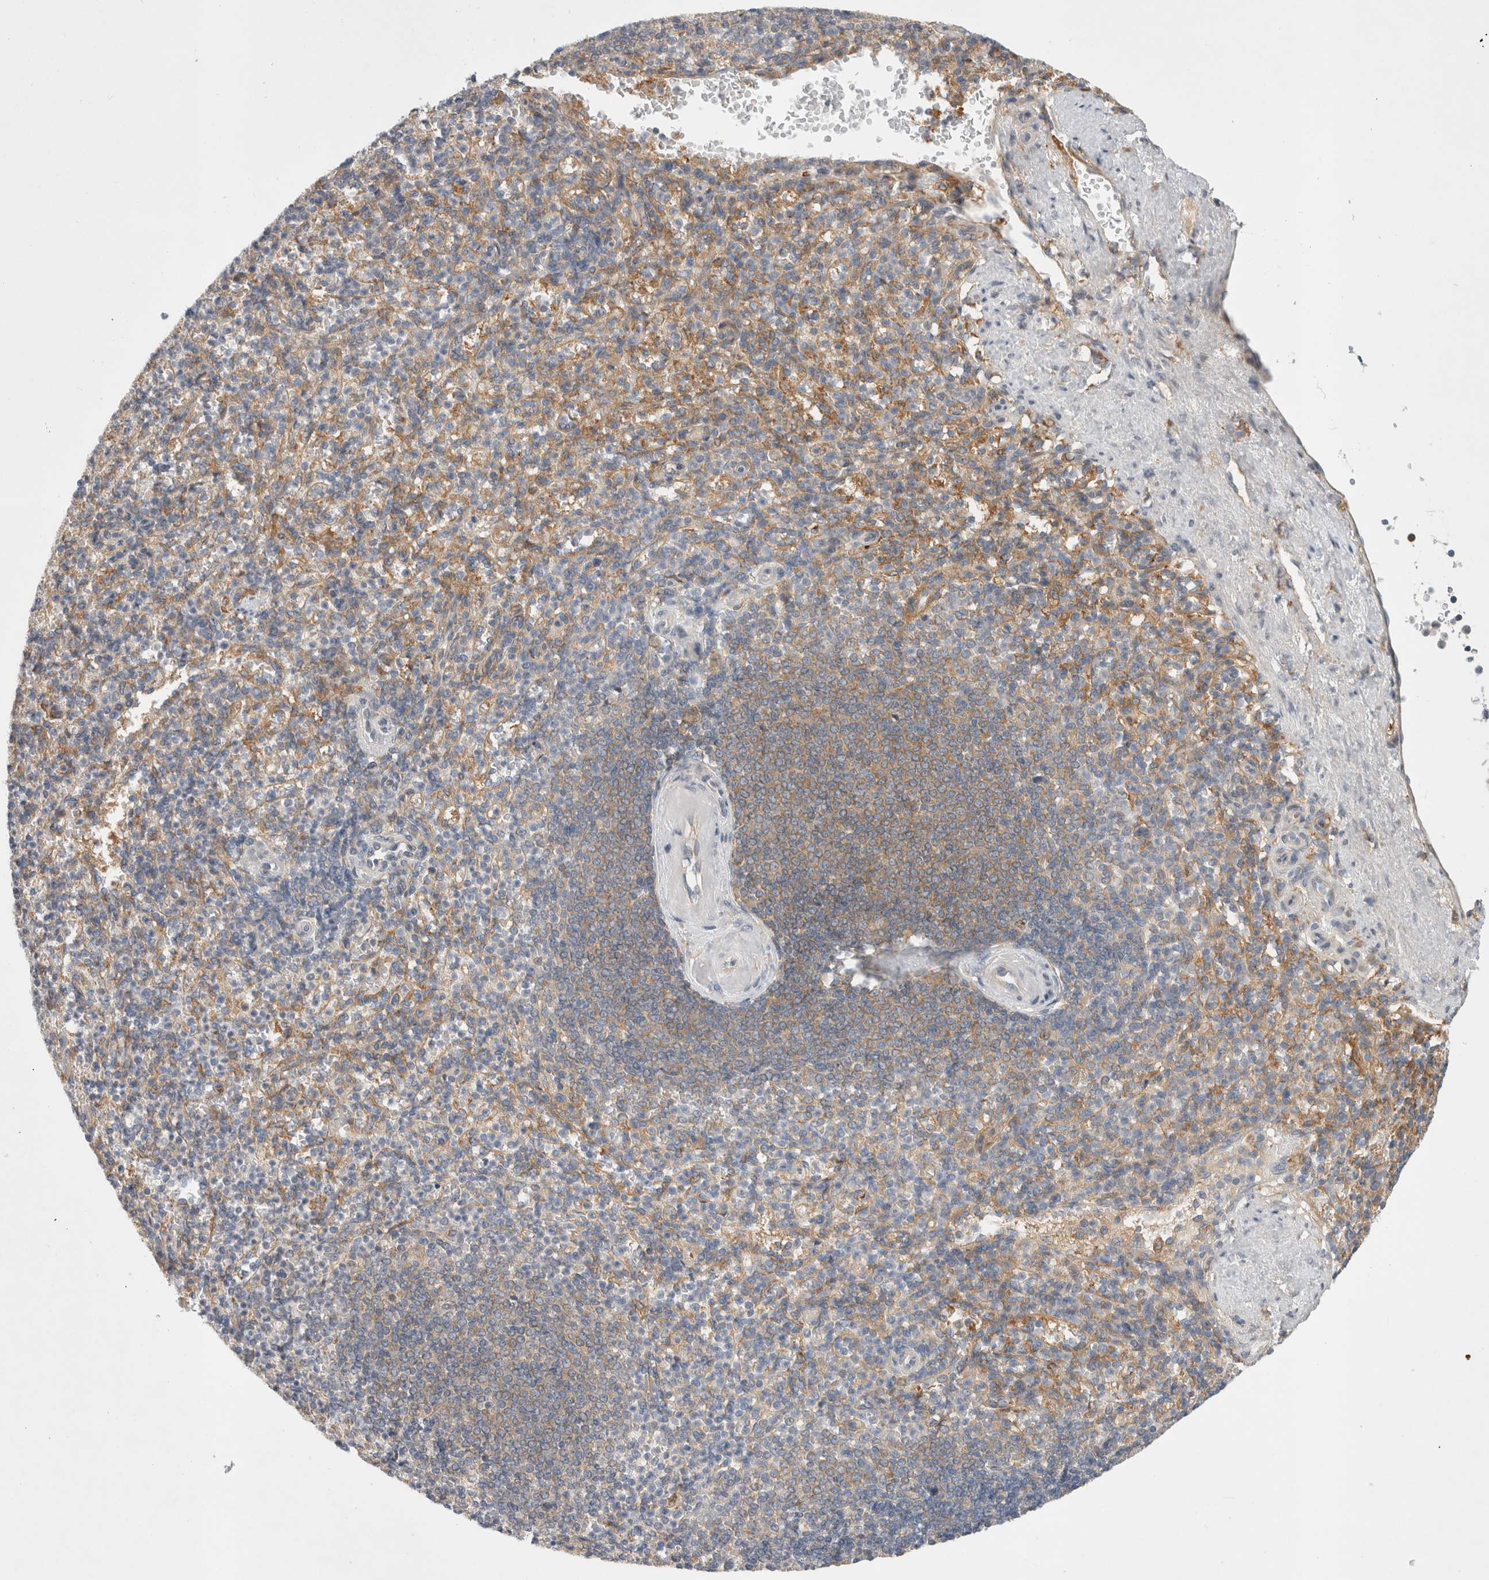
{"staining": {"intensity": "weak", "quantity": ">75%", "location": "cytoplasmic/membranous"}, "tissue": "spleen", "cell_type": "Cells in red pulp", "image_type": "normal", "snomed": [{"axis": "morphology", "description": "Normal tissue, NOS"}, {"axis": "topography", "description": "Spleen"}], "caption": "A brown stain highlights weak cytoplasmic/membranous expression of a protein in cells in red pulp of benign human spleen.", "gene": "CDCA7L", "patient": {"sex": "female", "age": 74}}